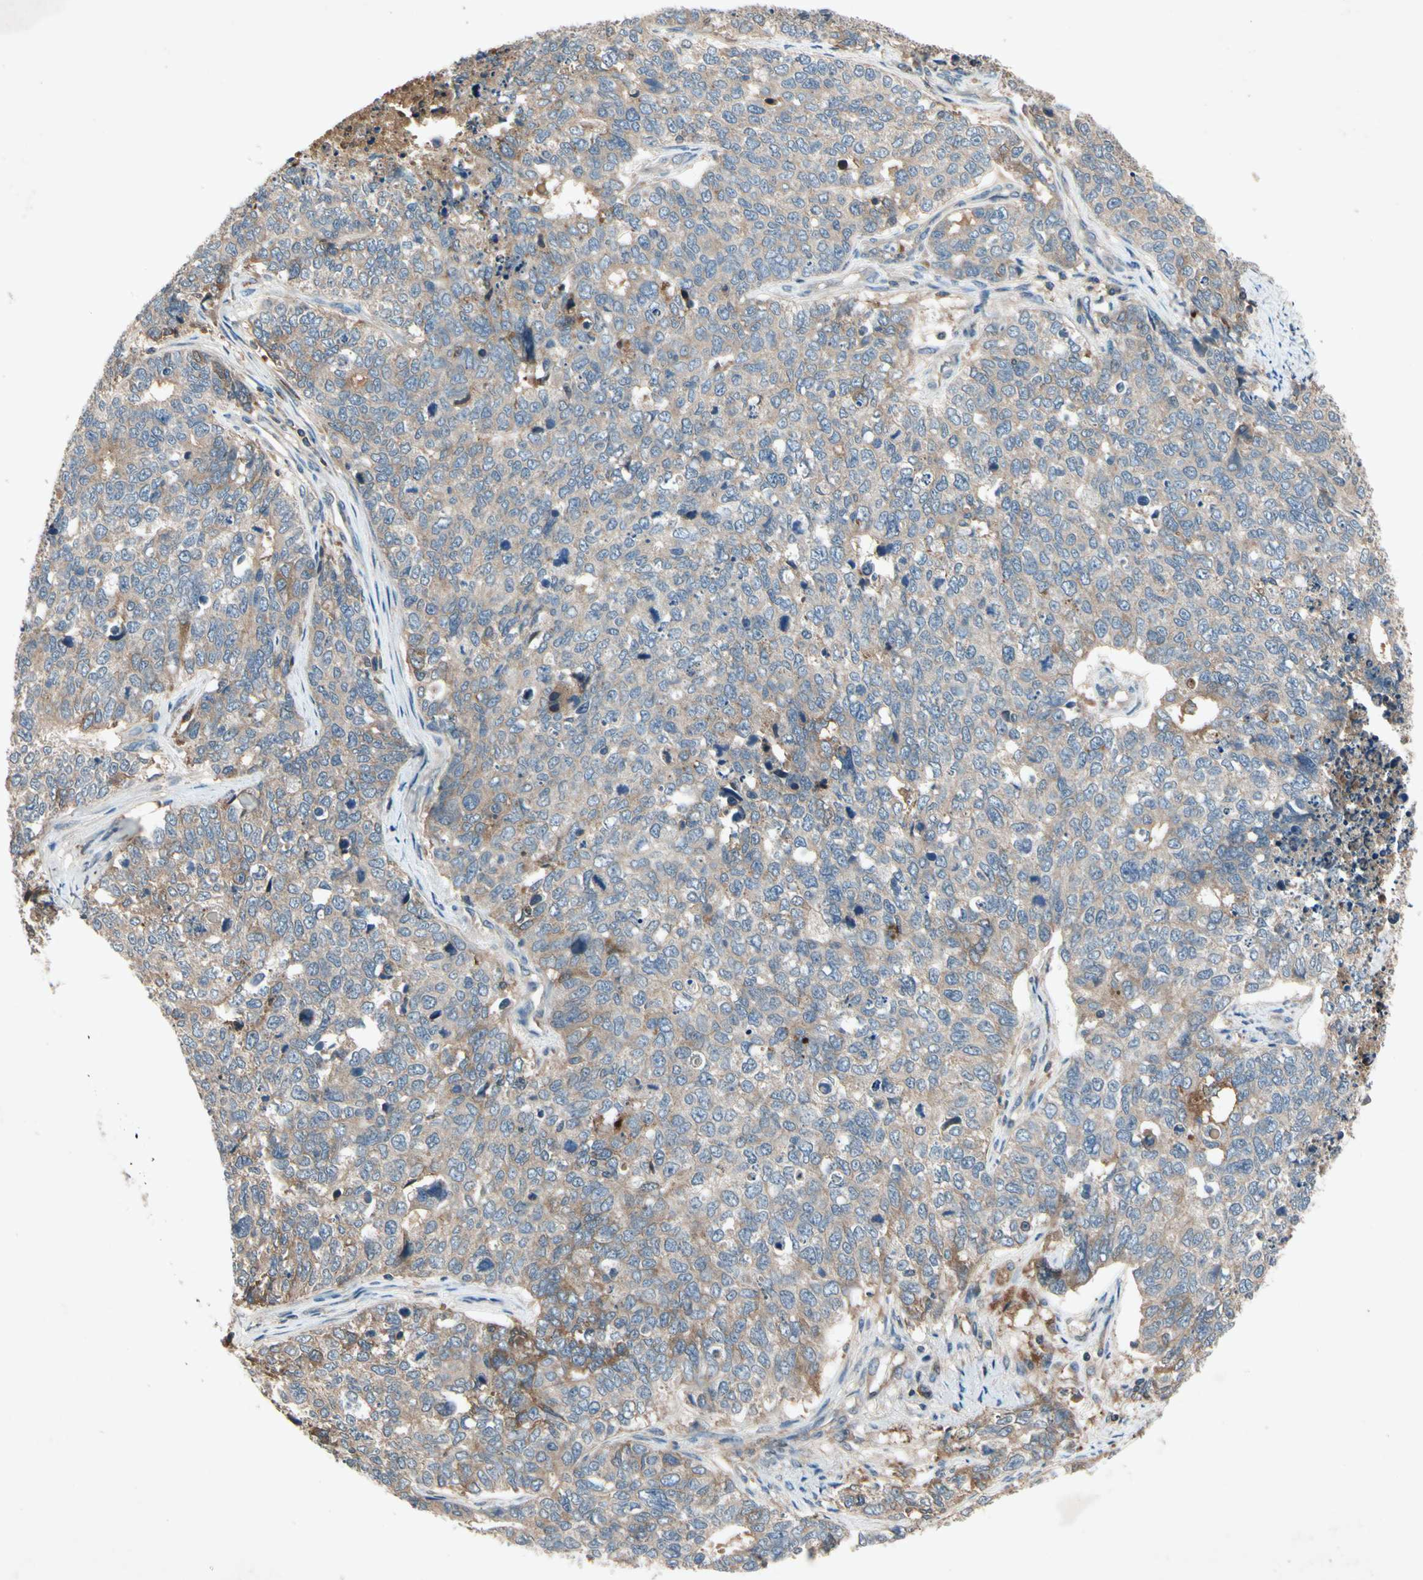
{"staining": {"intensity": "weak", "quantity": "25%-75%", "location": "cytoplasmic/membranous"}, "tissue": "cervical cancer", "cell_type": "Tumor cells", "image_type": "cancer", "snomed": [{"axis": "morphology", "description": "Squamous cell carcinoma, NOS"}, {"axis": "topography", "description": "Cervix"}], "caption": "Weak cytoplasmic/membranous expression is present in approximately 25%-75% of tumor cells in cervical cancer (squamous cell carcinoma).", "gene": "IL1RL1", "patient": {"sex": "female", "age": 63}}